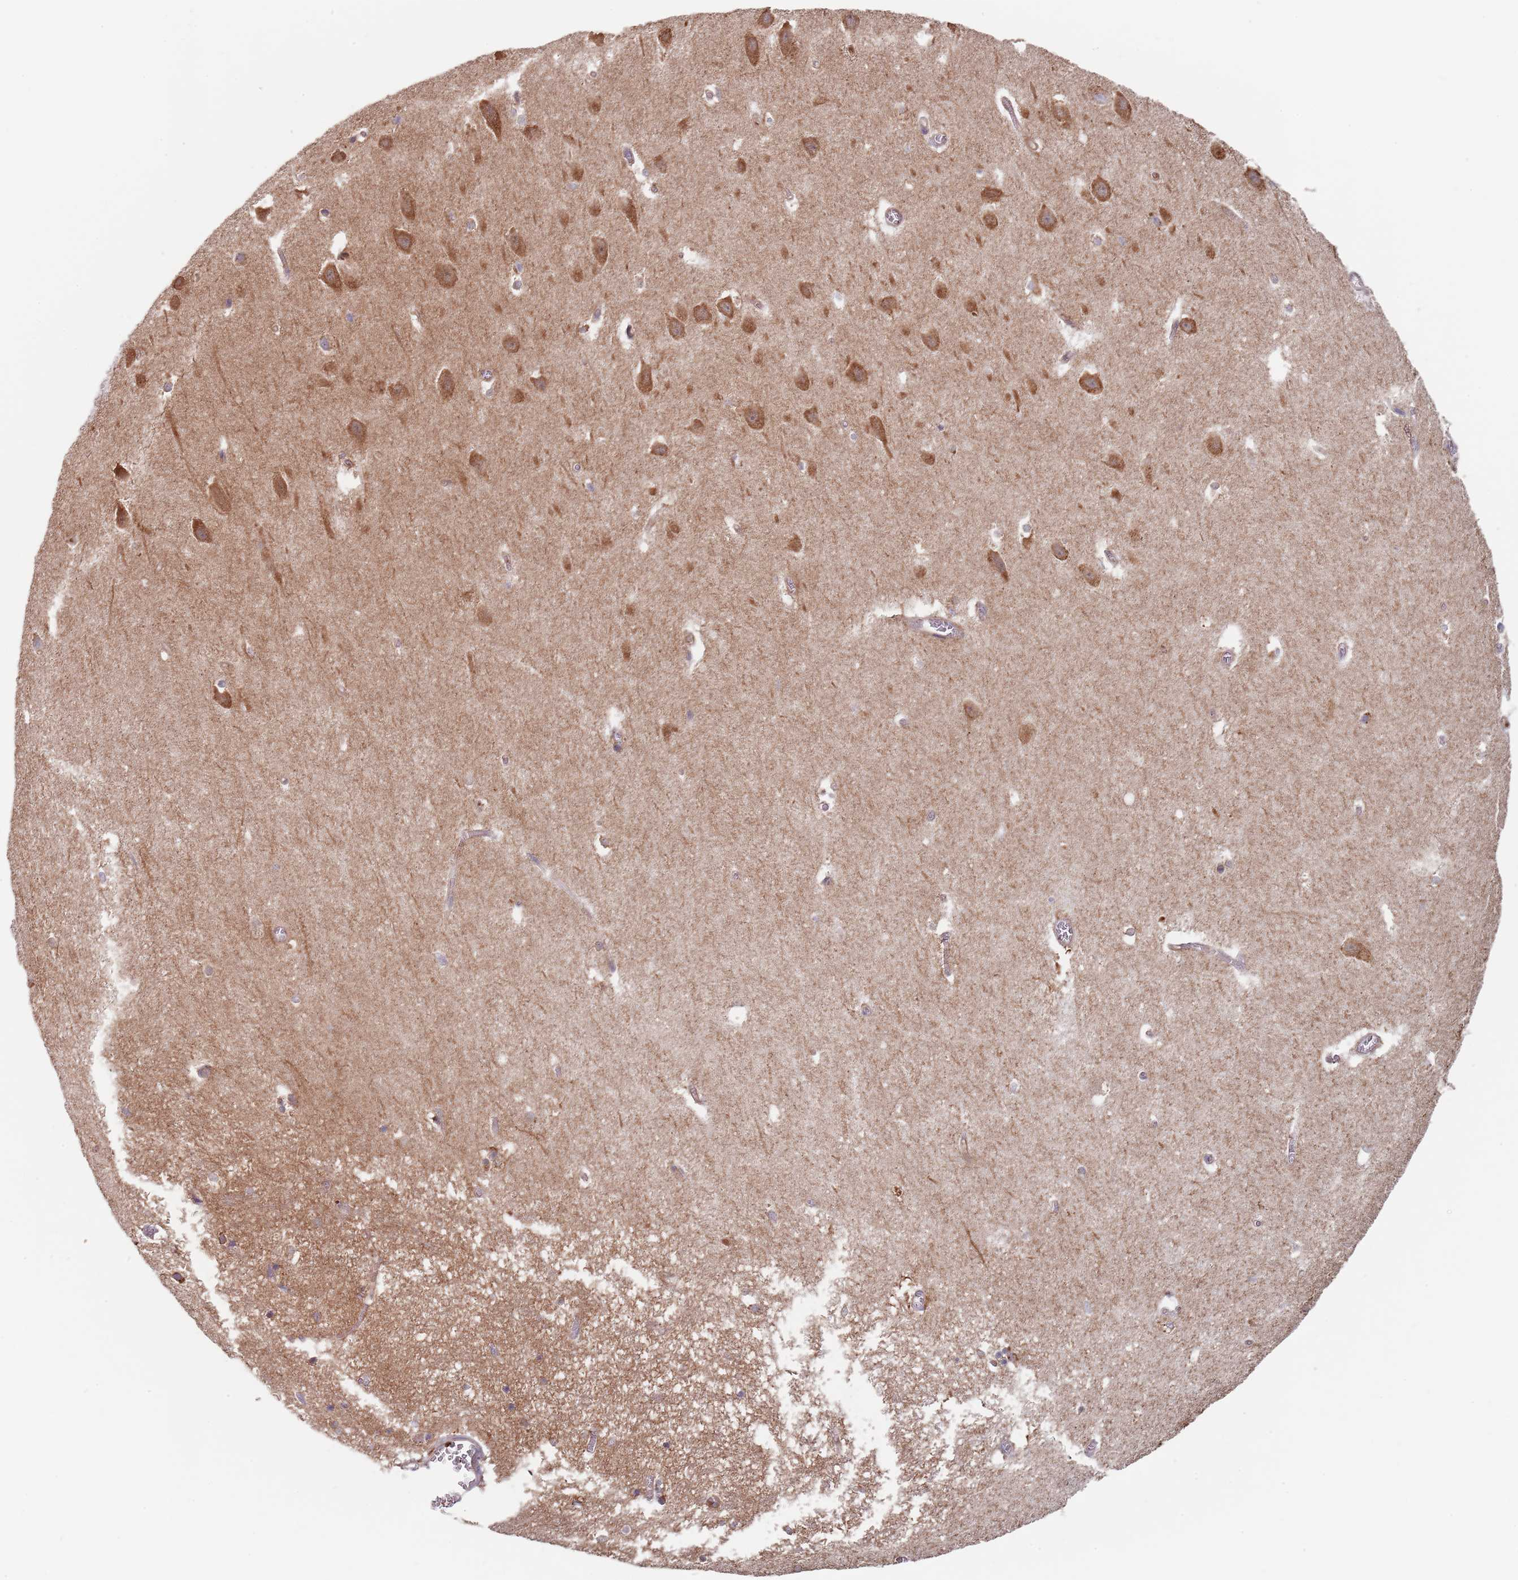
{"staining": {"intensity": "weak", "quantity": "<25%", "location": "cytoplasmic/membranous"}, "tissue": "hippocampus", "cell_type": "Glial cells", "image_type": "normal", "snomed": [{"axis": "morphology", "description": "Normal tissue, NOS"}, {"axis": "topography", "description": "Hippocampus"}], "caption": "DAB immunohistochemical staining of unremarkable hippocampus displays no significant staining in glial cells. (Immunohistochemistry (ihc), brightfield microscopy, high magnification).", "gene": "DCUN1D3", "patient": {"sex": "female", "age": 64}}